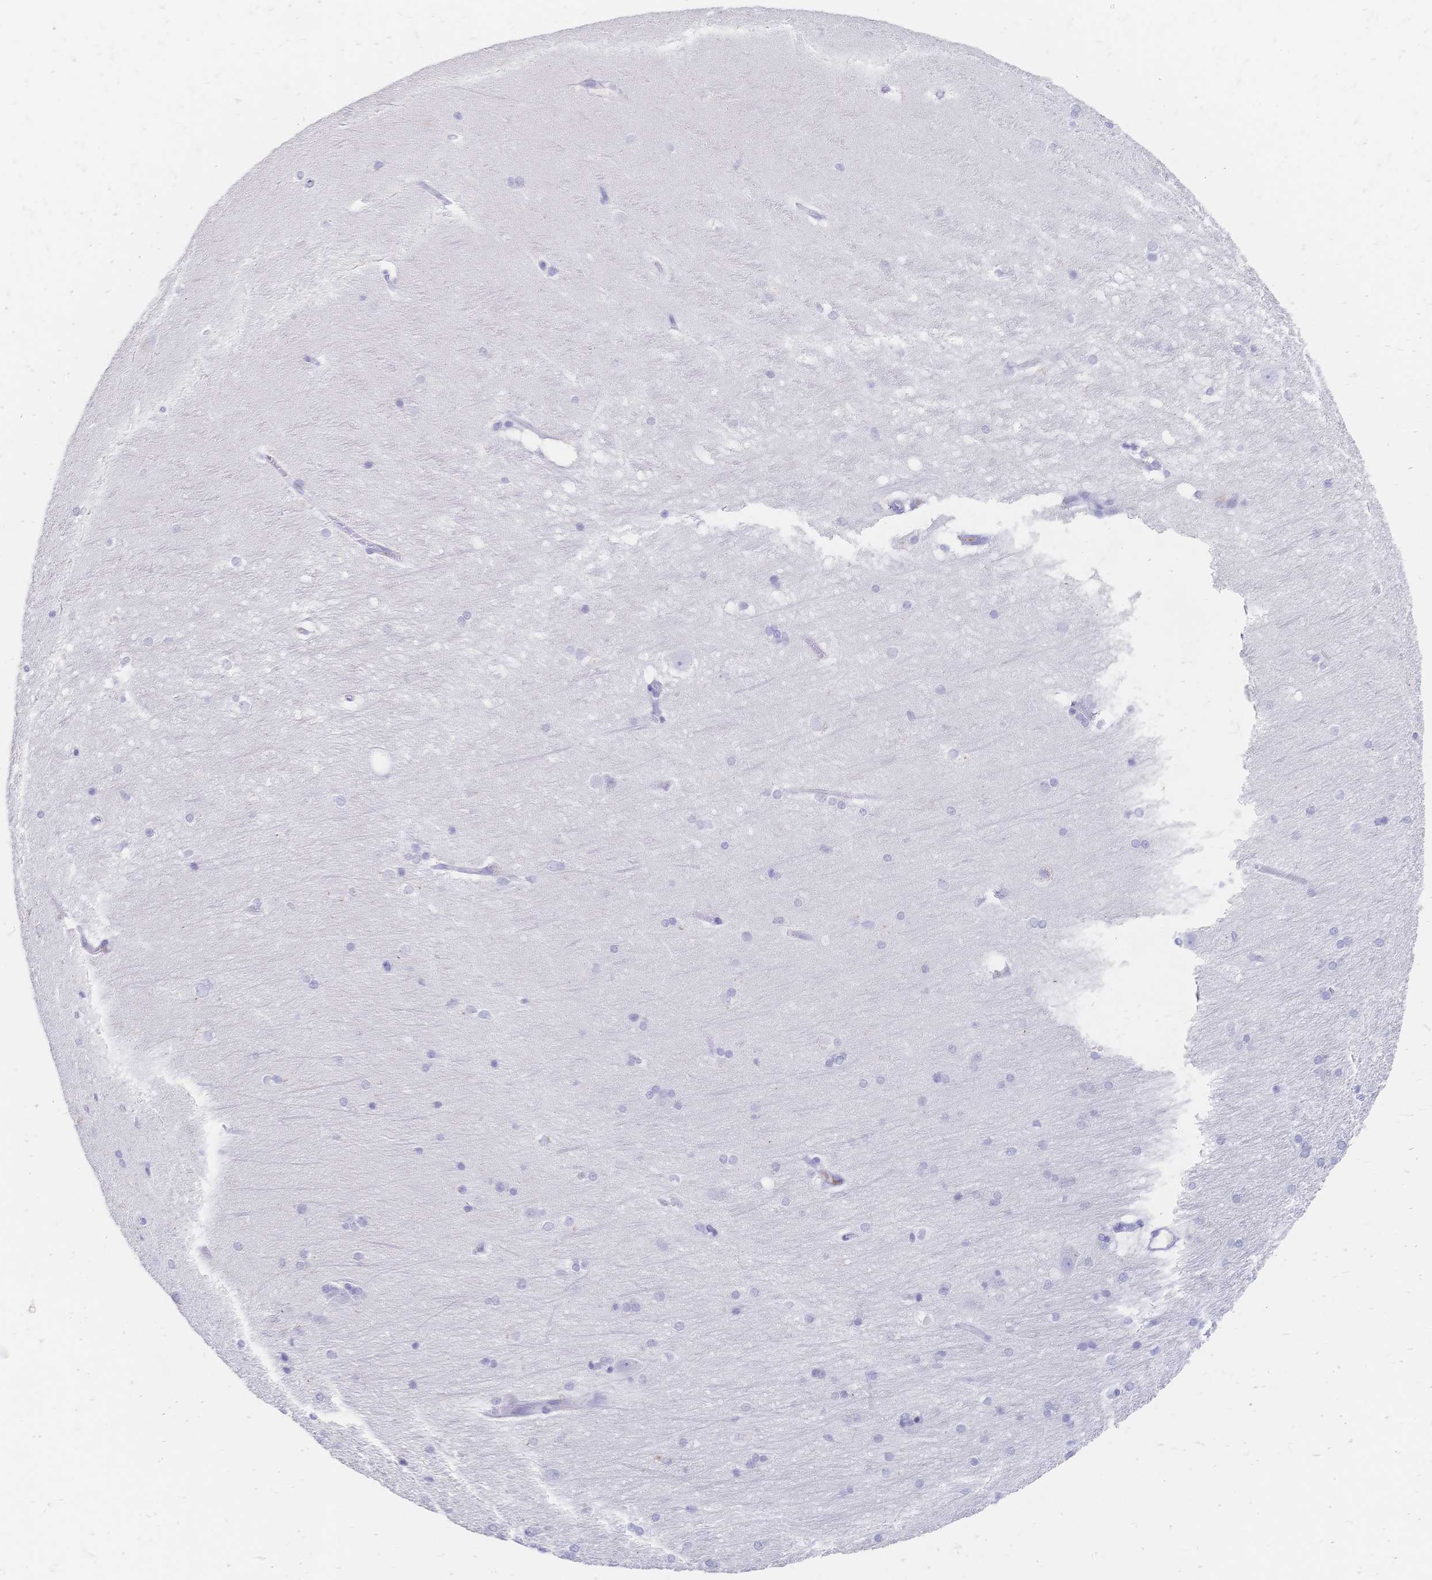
{"staining": {"intensity": "negative", "quantity": "none", "location": "none"}, "tissue": "hippocampus", "cell_type": "Glial cells", "image_type": "normal", "snomed": [{"axis": "morphology", "description": "Normal tissue, NOS"}, {"axis": "topography", "description": "Cerebral cortex"}, {"axis": "topography", "description": "Hippocampus"}], "caption": "A micrograph of human hippocampus is negative for staining in glial cells. (DAB immunohistochemistry, high magnification).", "gene": "PSORS1C2", "patient": {"sex": "female", "age": 19}}